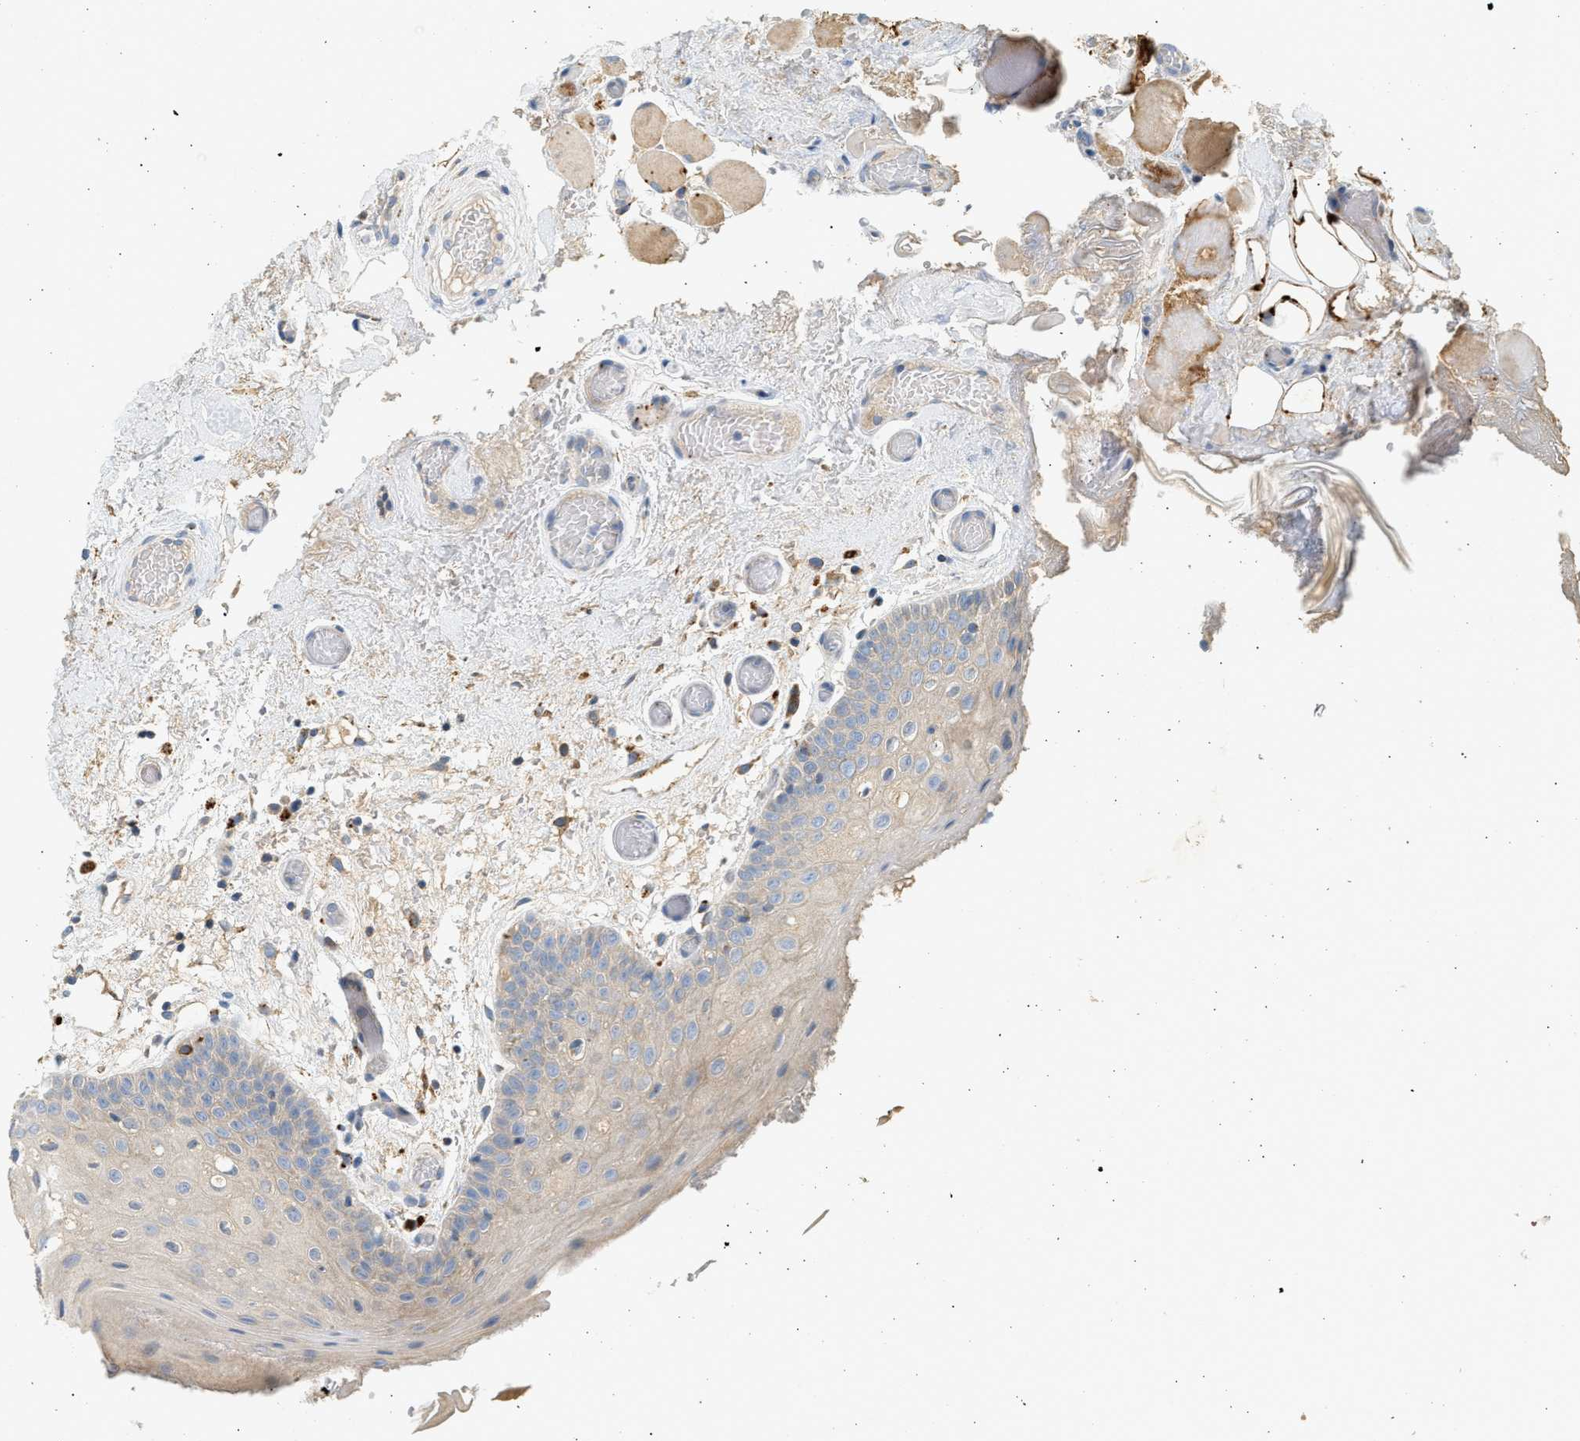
{"staining": {"intensity": "weak", "quantity": ">75%", "location": "cytoplasmic/membranous"}, "tissue": "oral mucosa", "cell_type": "Squamous epithelial cells", "image_type": "normal", "snomed": [{"axis": "morphology", "description": "Normal tissue, NOS"}, {"axis": "morphology", "description": "Squamous cell carcinoma, NOS"}, {"axis": "topography", "description": "Oral tissue"}, {"axis": "topography", "description": "Head-Neck"}], "caption": "Brown immunohistochemical staining in benign oral mucosa demonstrates weak cytoplasmic/membranous positivity in about >75% of squamous epithelial cells.", "gene": "ENTHD1", "patient": {"sex": "male", "age": 71}}